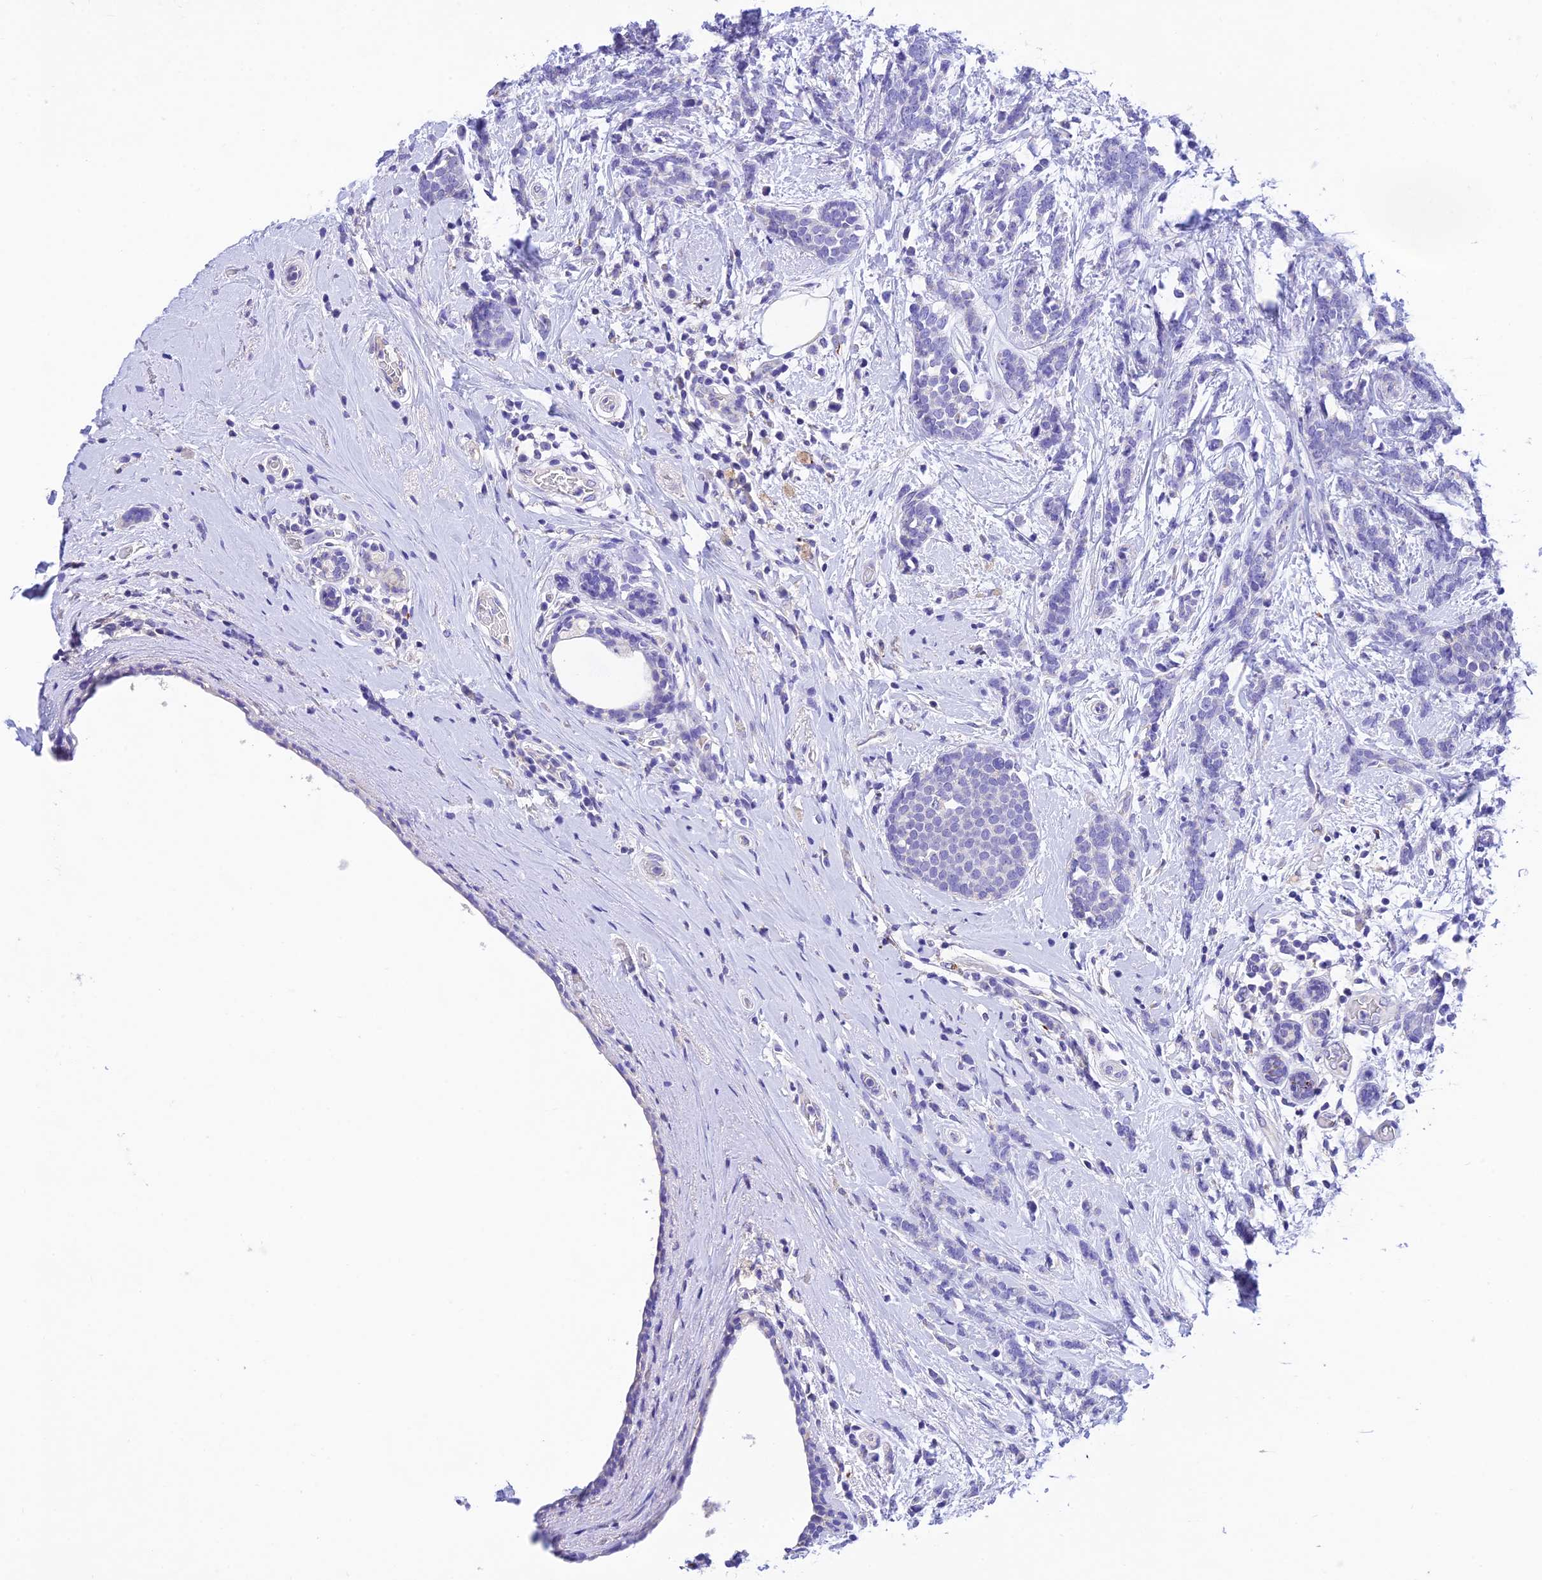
{"staining": {"intensity": "negative", "quantity": "none", "location": "none"}, "tissue": "breast cancer", "cell_type": "Tumor cells", "image_type": "cancer", "snomed": [{"axis": "morphology", "description": "Lobular carcinoma"}, {"axis": "topography", "description": "Breast"}], "caption": "The immunohistochemistry histopathology image has no significant staining in tumor cells of lobular carcinoma (breast) tissue.", "gene": "MS4A5", "patient": {"sex": "female", "age": 58}}